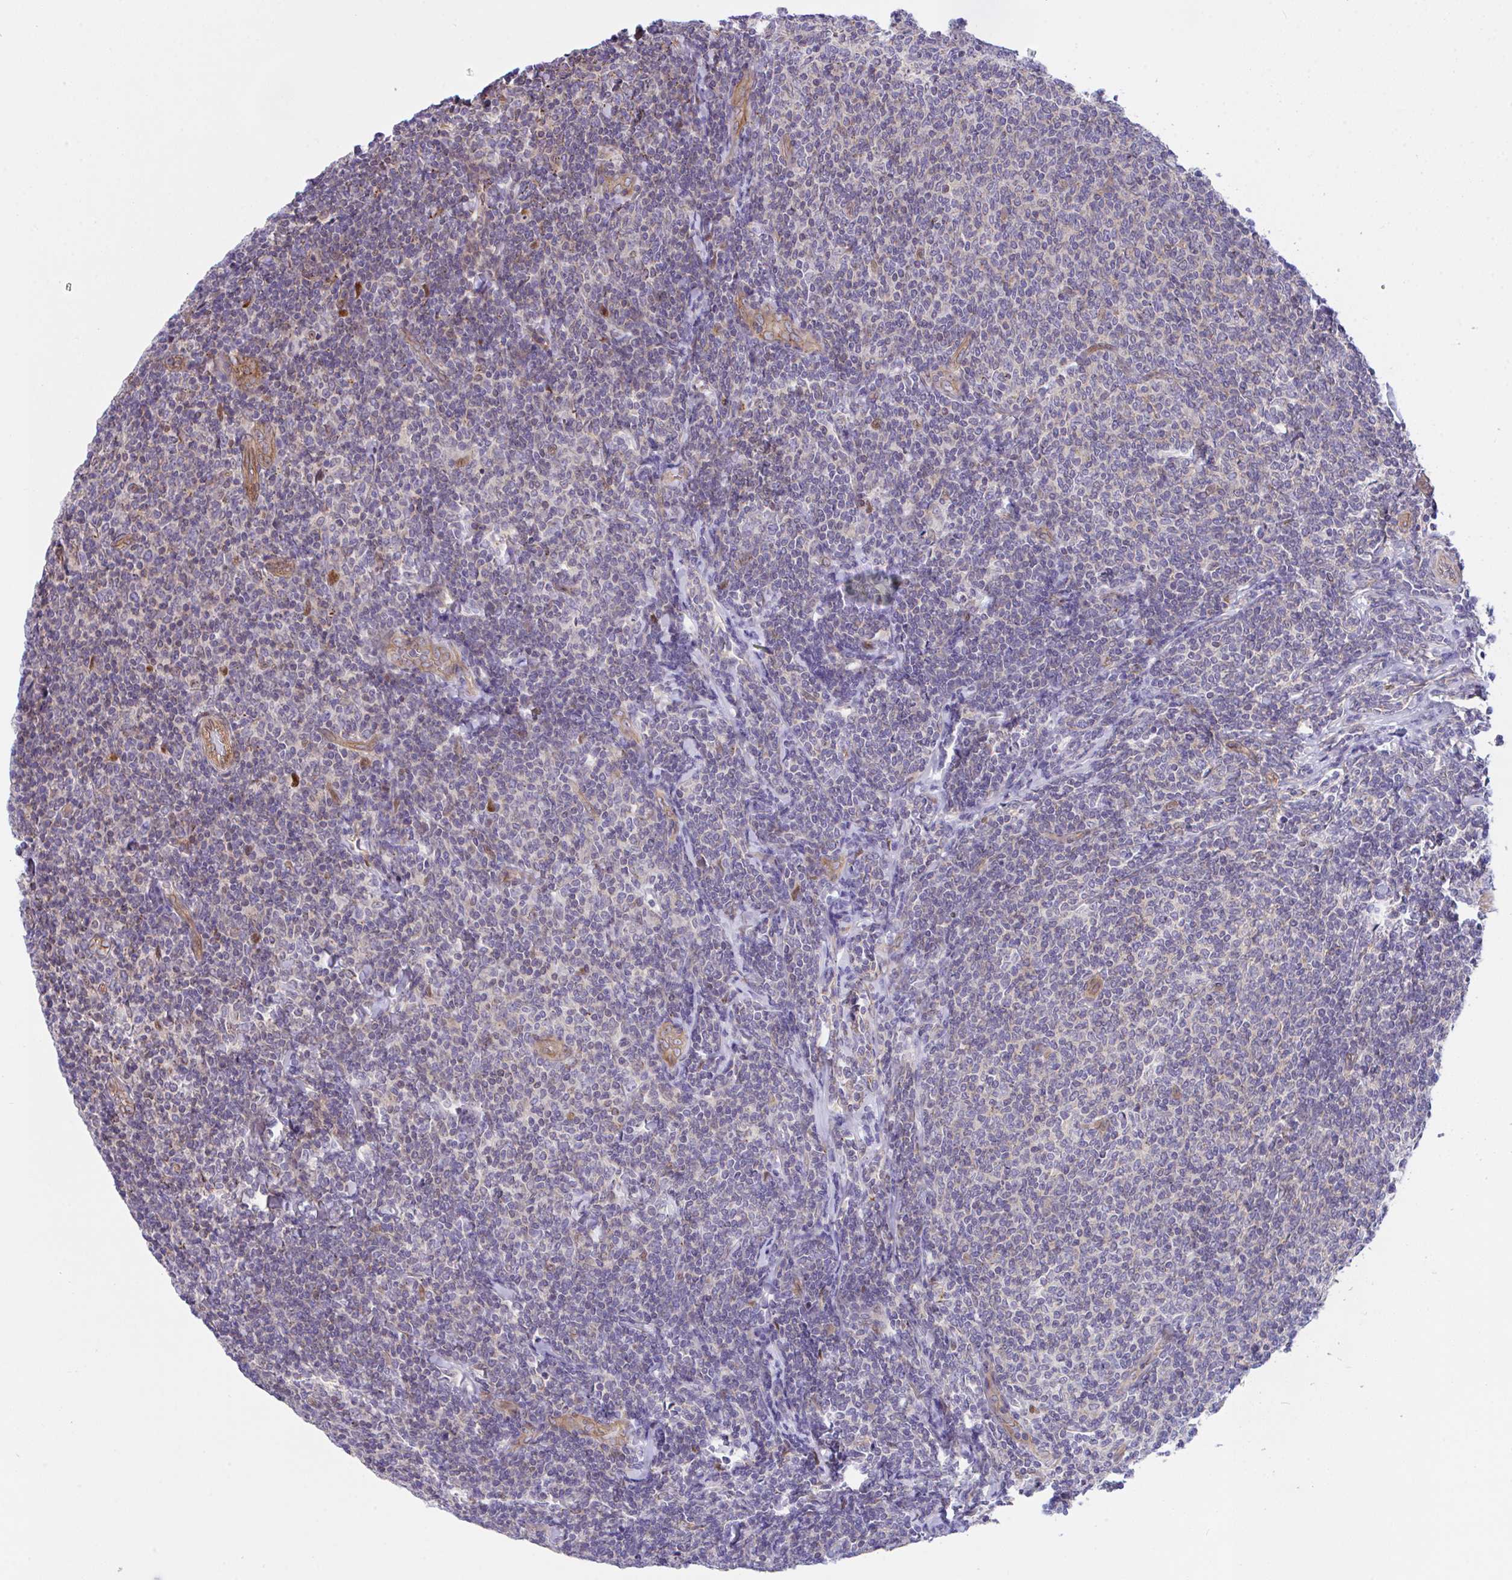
{"staining": {"intensity": "negative", "quantity": "none", "location": "none"}, "tissue": "lymphoma", "cell_type": "Tumor cells", "image_type": "cancer", "snomed": [{"axis": "morphology", "description": "Malignant lymphoma, non-Hodgkin's type, Low grade"}, {"axis": "topography", "description": "Lymph node"}], "caption": "IHC of human low-grade malignant lymphoma, non-Hodgkin's type demonstrates no positivity in tumor cells. (Stains: DAB (3,3'-diaminobenzidine) immunohistochemistry (IHC) with hematoxylin counter stain, Microscopy: brightfield microscopy at high magnification).", "gene": "ZBED3", "patient": {"sex": "male", "age": 52}}